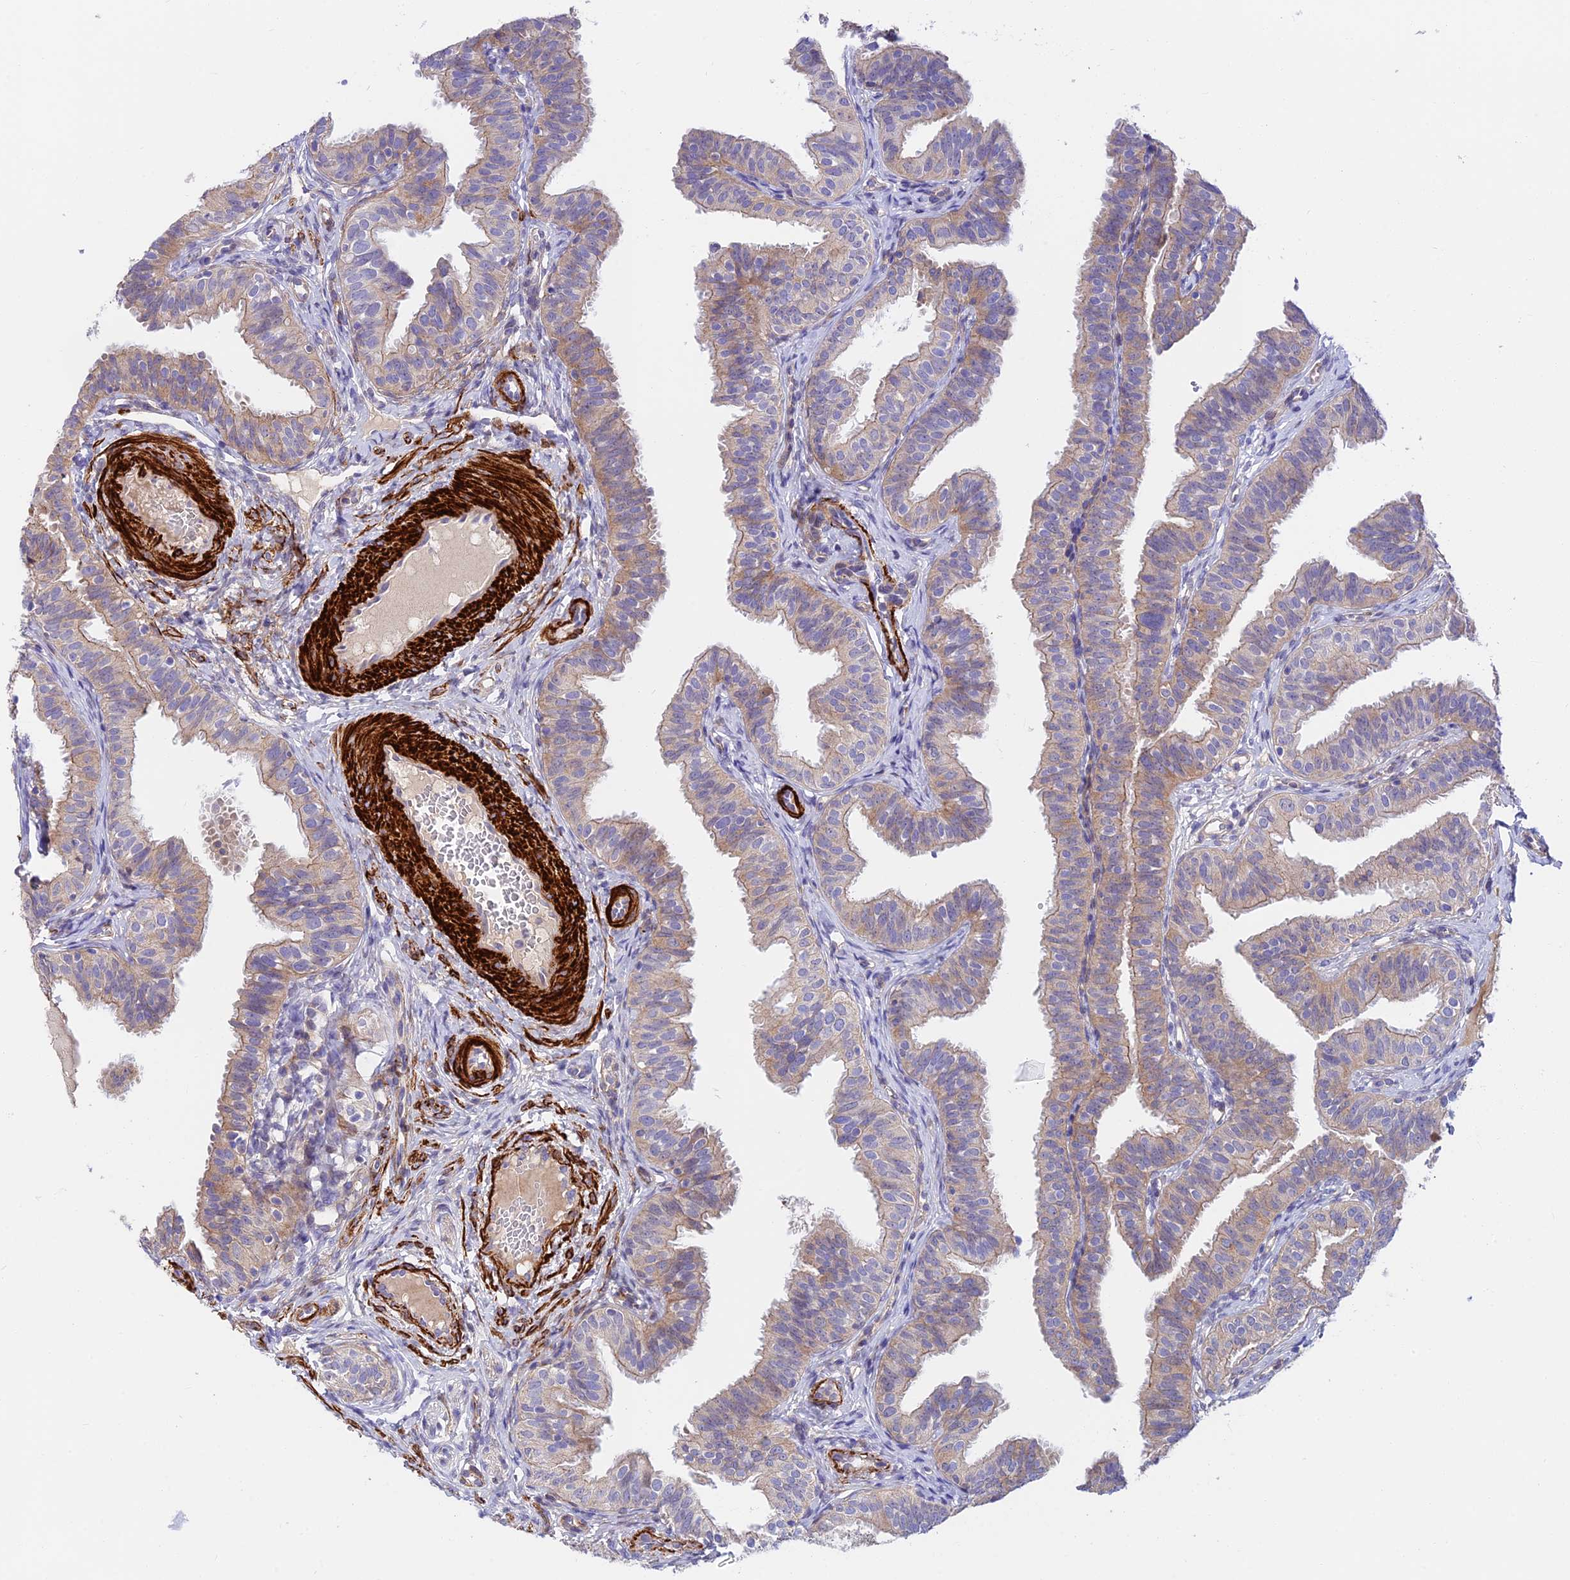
{"staining": {"intensity": "weak", "quantity": ">75%", "location": "cytoplasmic/membranous"}, "tissue": "fallopian tube", "cell_type": "Glandular cells", "image_type": "normal", "snomed": [{"axis": "morphology", "description": "Normal tissue, NOS"}, {"axis": "topography", "description": "Fallopian tube"}], "caption": "An immunohistochemistry (IHC) histopathology image of normal tissue is shown. Protein staining in brown shows weak cytoplasmic/membranous positivity in fallopian tube within glandular cells. The protein is stained brown, and the nuclei are stained in blue (DAB (3,3'-diaminobenzidine) IHC with brightfield microscopy, high magnification).", "gene": "ANKRD50", "patient": {"sex": "female", "age": 35}}